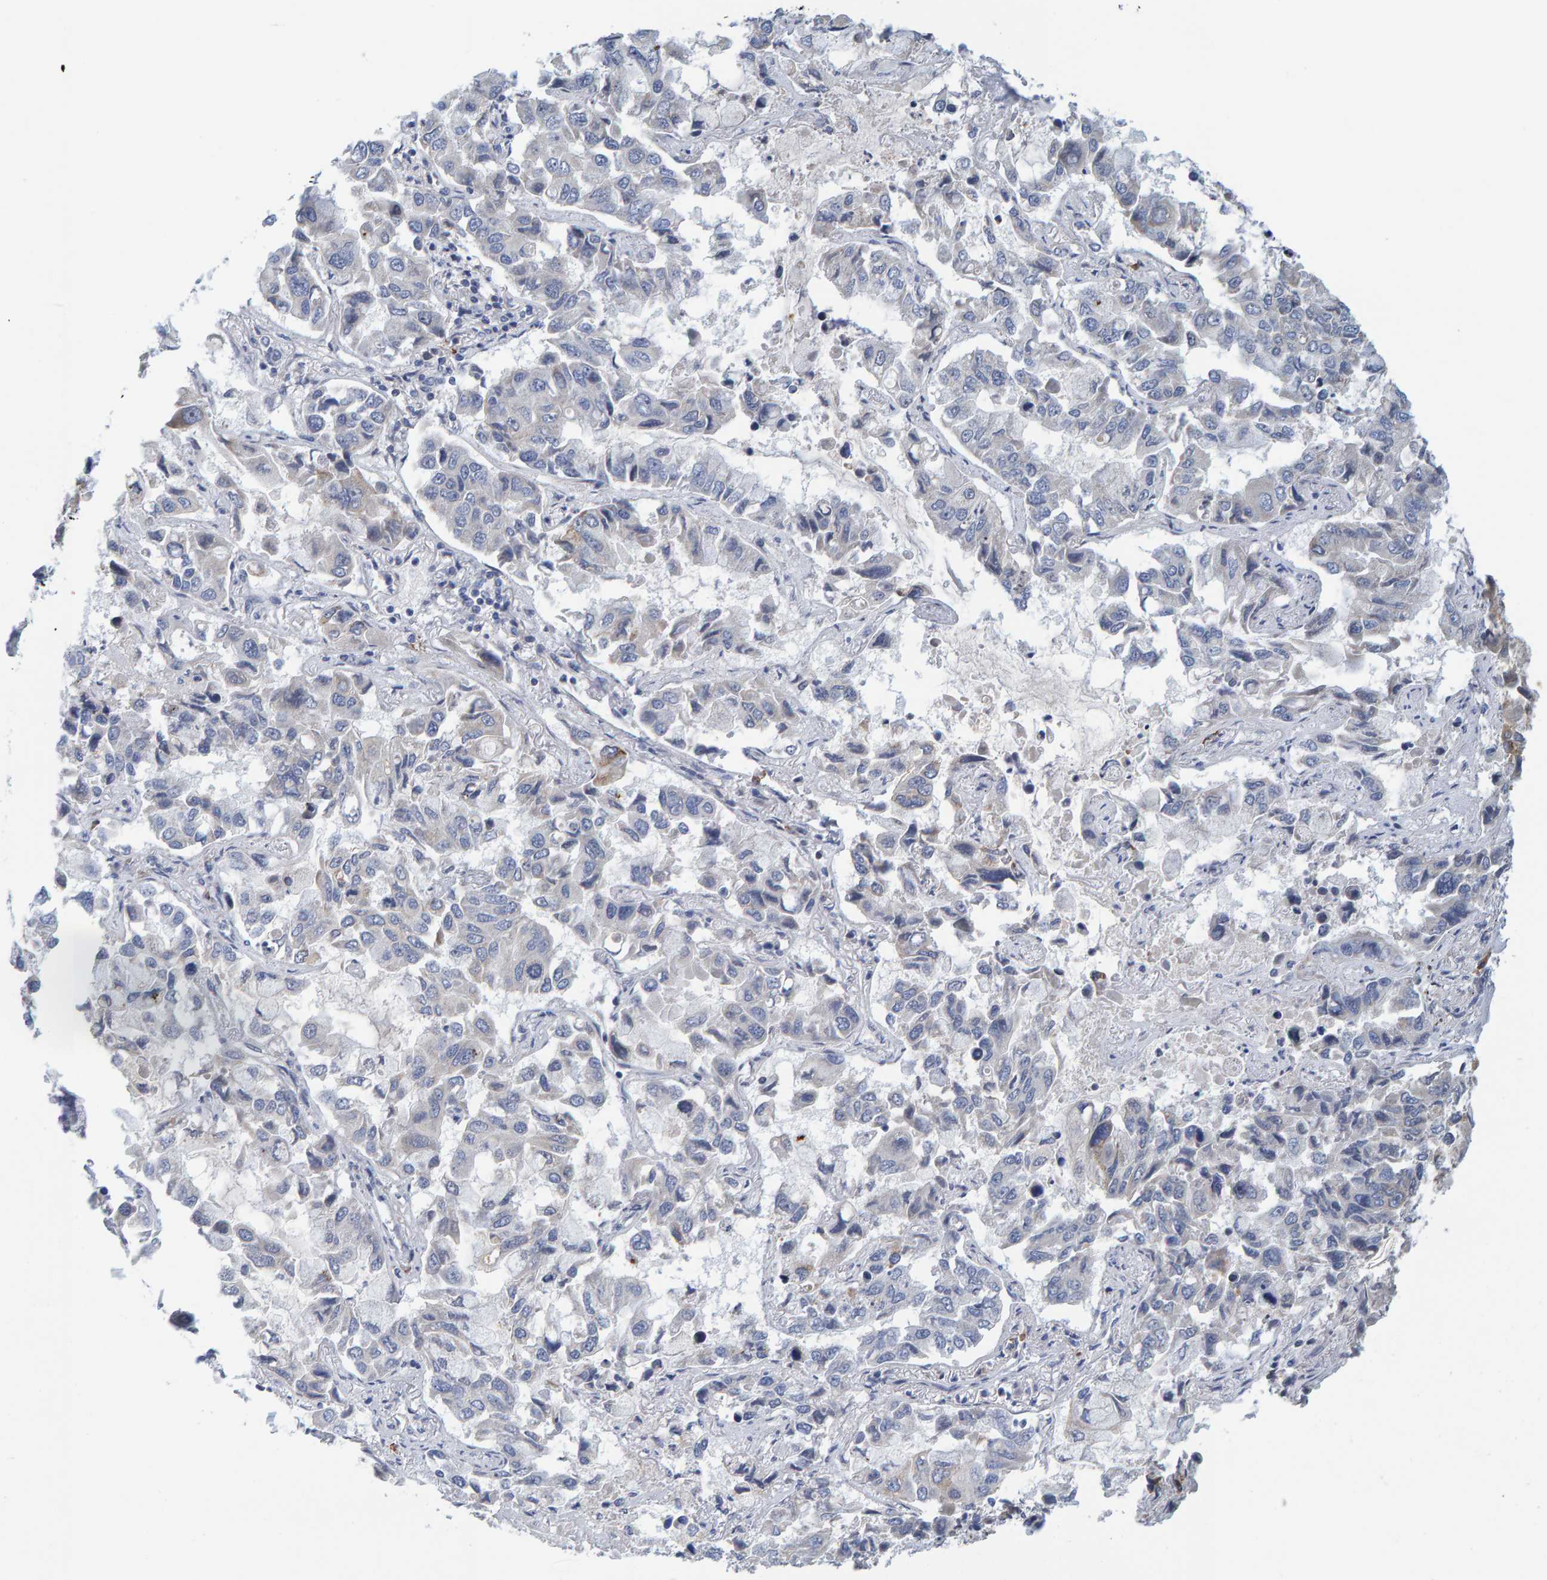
{"staining": {"intensity": "negative", "quantity": "none", "location": "none"}, "tissue": "lung cancer", "cell_type": "Tumor cells", "image_type": "cancer", "snomed": [{"axis": "morphology", "description": "Adenocarcinoma, NOS"}, {"axis": "topography", "description": "Lung"}], "caption": "Protein analysis of lung cancer (adenocarcinoma) displays no significant expression in tumor cells. (DAB (3,3'-diaminobenzidine) immunohistochemistry with hematoxylin counter stain).", "gene": "ZNF77", "patient": {"sex": "male", "age": 64}}